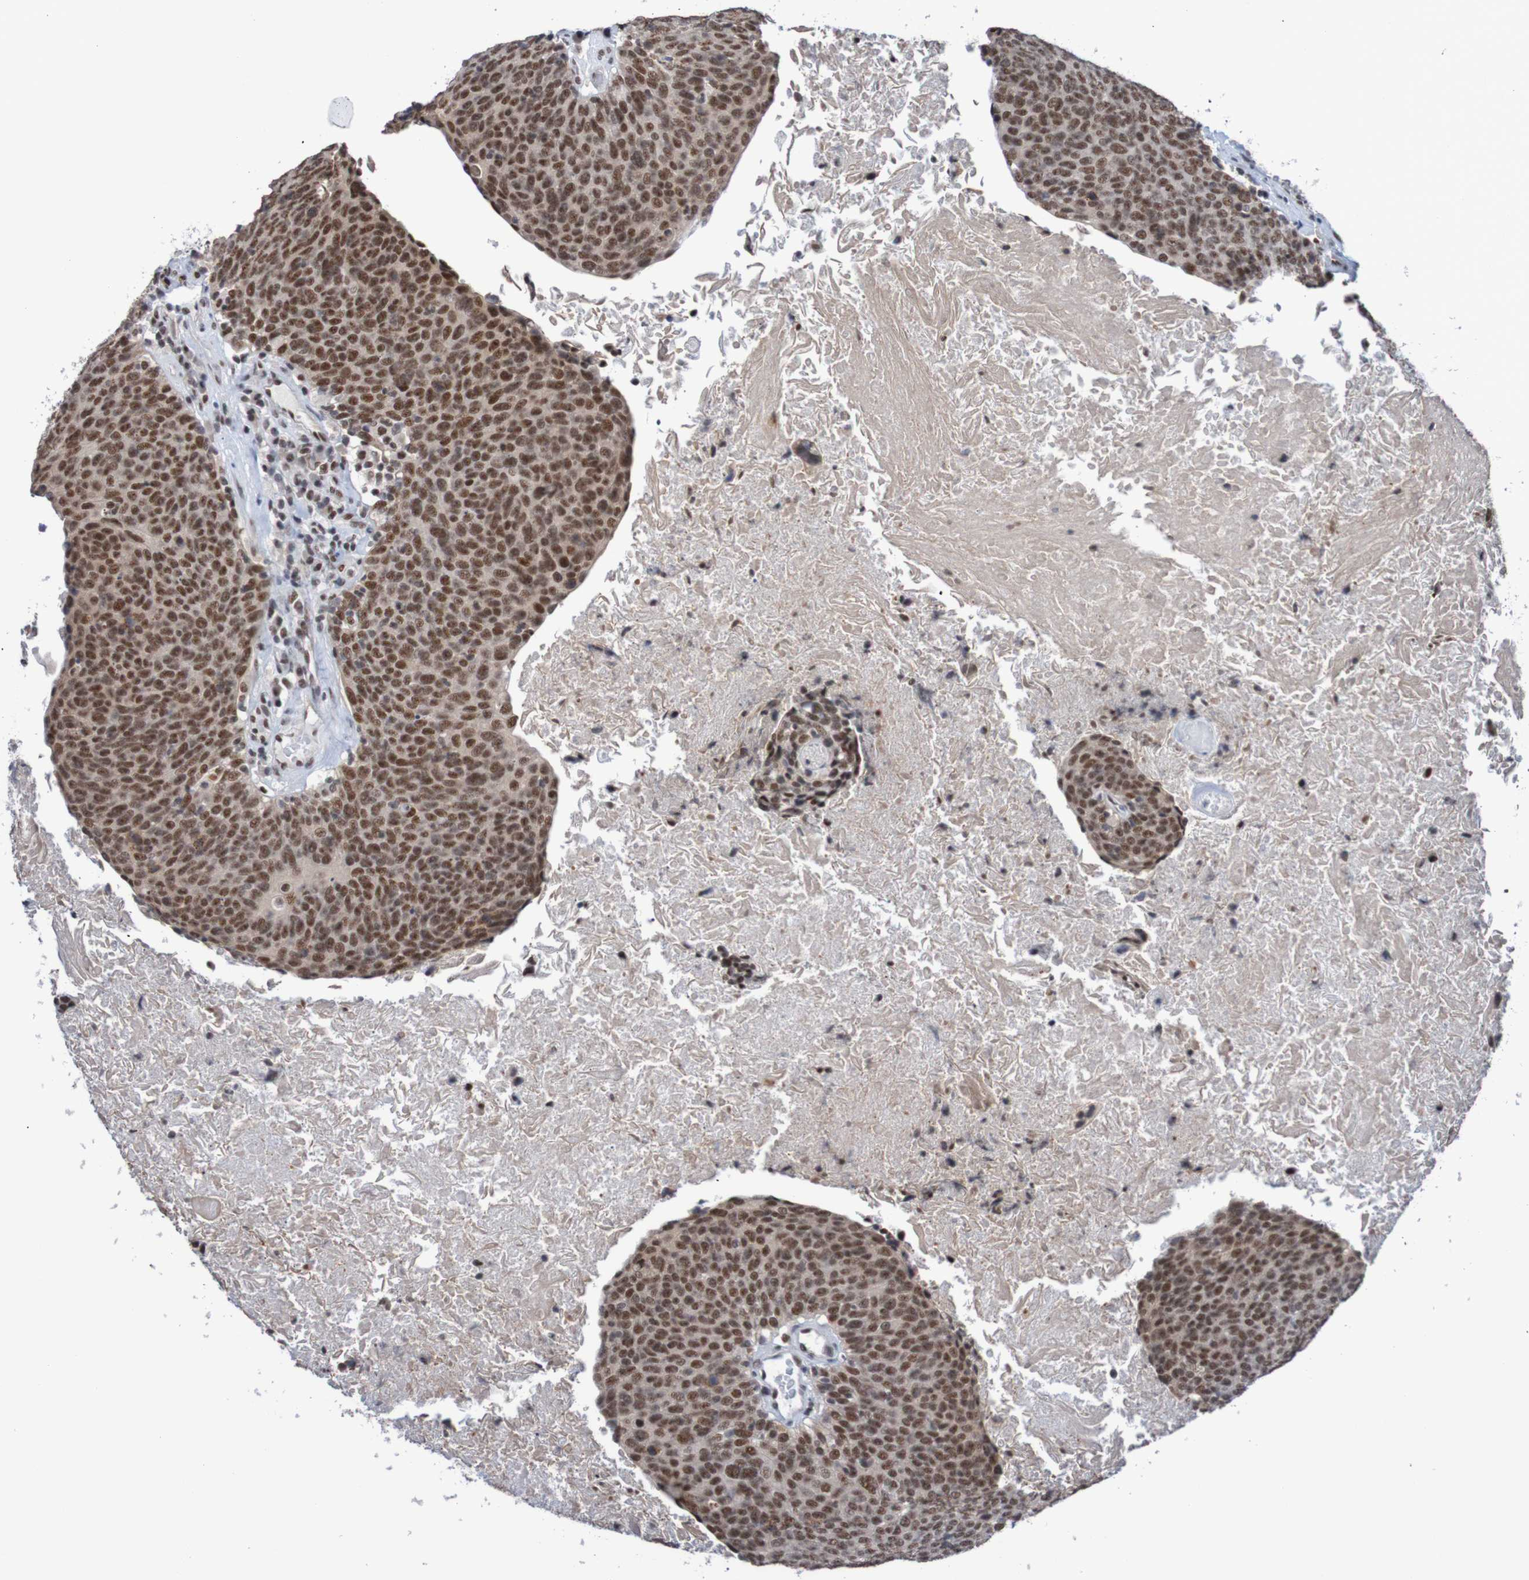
{"staining": {"intensity": "strong", "quantity": ">75%", "location": "cytoplasmic/membranous,nuclear"}, "tissue": "head and neck cancer", "cell_type": "Tumor cells", "image_type": "cancer", "snomed": [{"axis": "morphology", "description": "Squamous cell carcinoma, NOS"}, {"axis": "morphology", "description": "Squamous cell carcinoma, metastatic, NOS"}, {"axis": "topography", "description": "Lymph node"}, {"axis": "topography", "description": "Head-Neck"}], "caption": "Strong cytoplasmic/membranous and nuclear staining for a protein is present in about >75% of tumor cells of squamous cell carcinoma (head and neck) using IHC.", "gene": "CDC5L", "patient": {"sex": "male", "age": 62}}